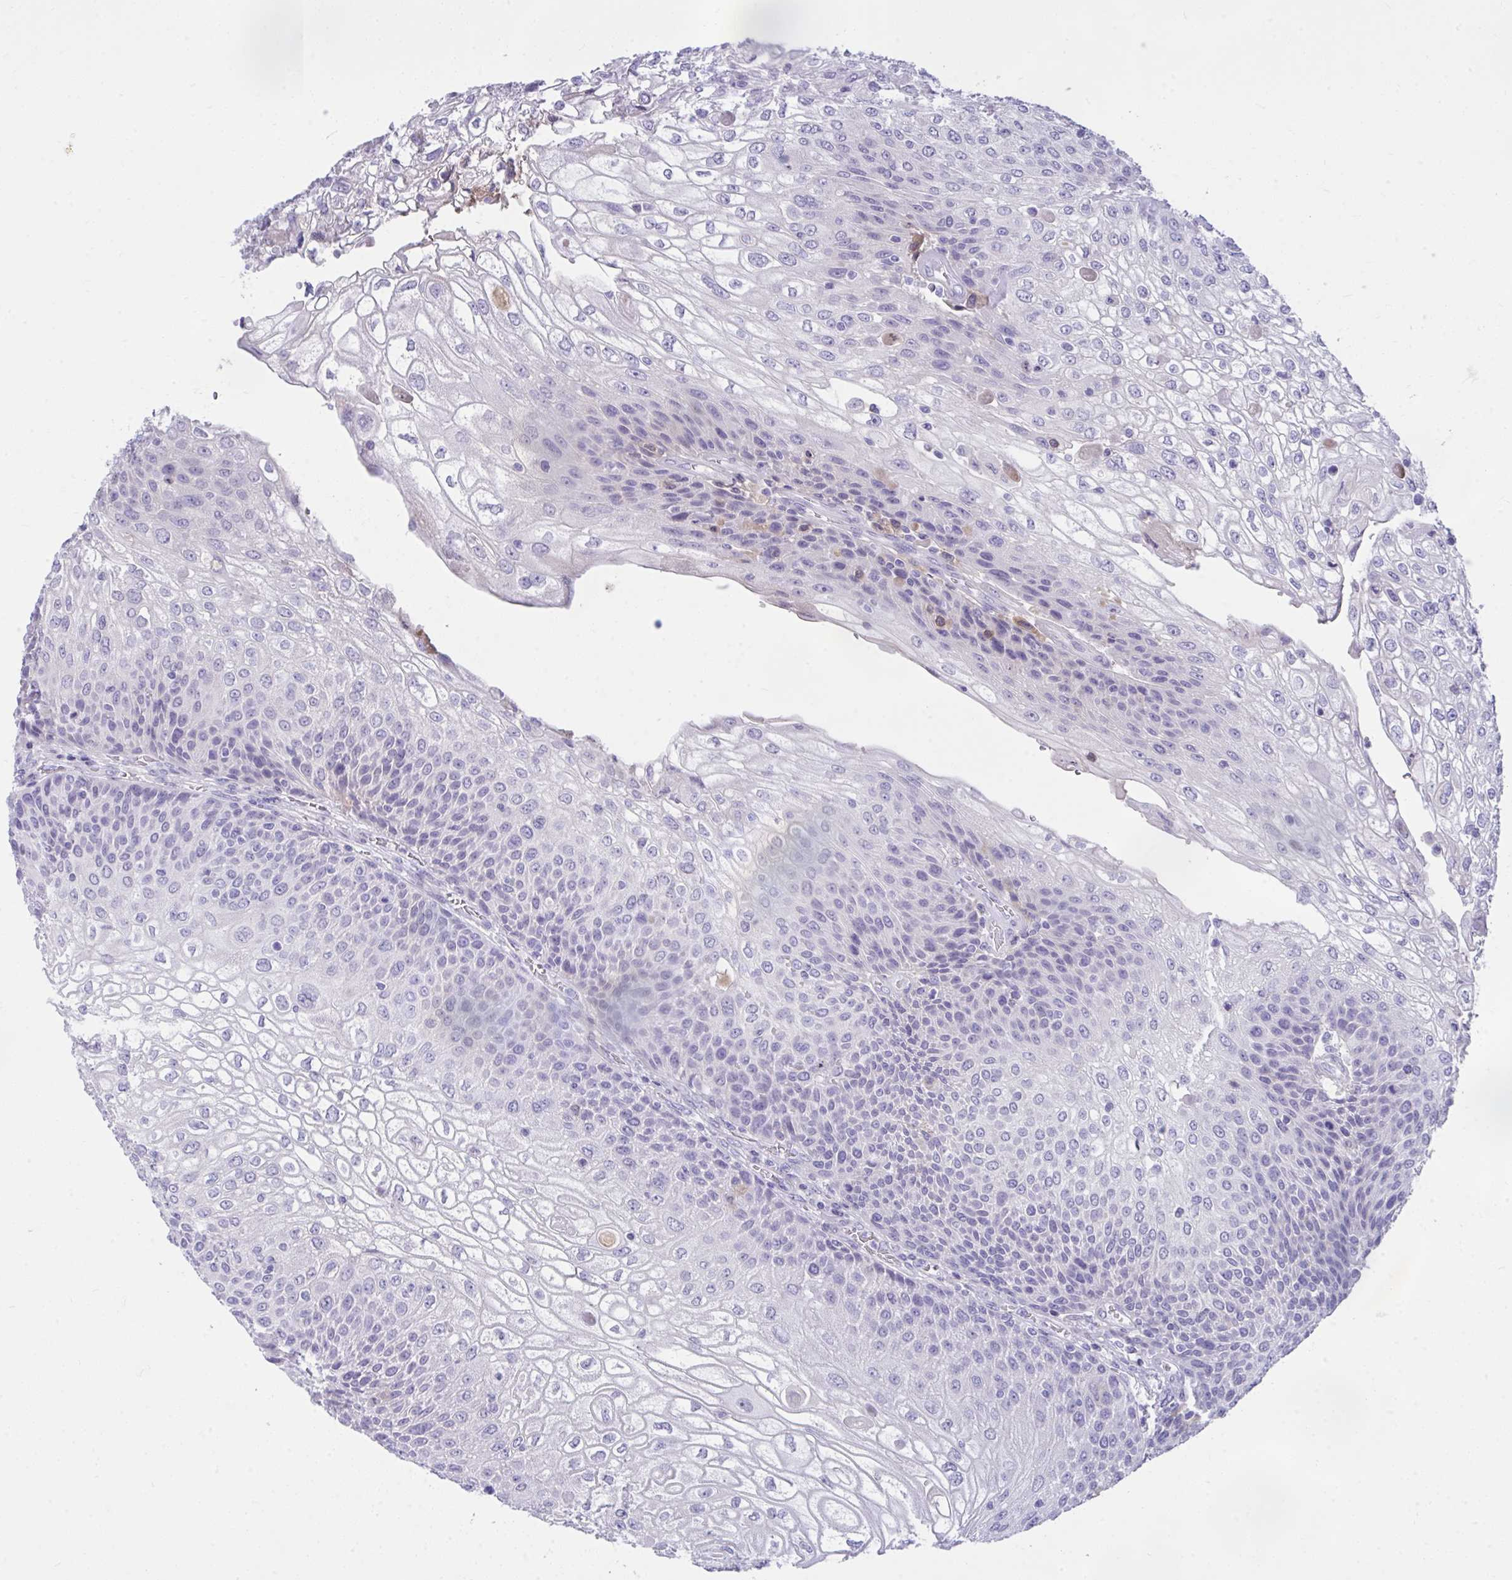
{"staining": {"intensity": "negative", "quantity": "none", "location": "none"}, "tissue": "urothelial cancer", "cell_type": "Tumor cells", "image_type": "cancer", "snomed": [{"axis": "morphology", "description": "Urothelial carcinoma, High grade"}, {"axis": "topography", "description": "Urinary bladder"}], "caption": "There is no significant expression in tumor cells of urothelial cancer.", "gene": "PIGZ", "patient": {"sex": "female", "age": 70}}